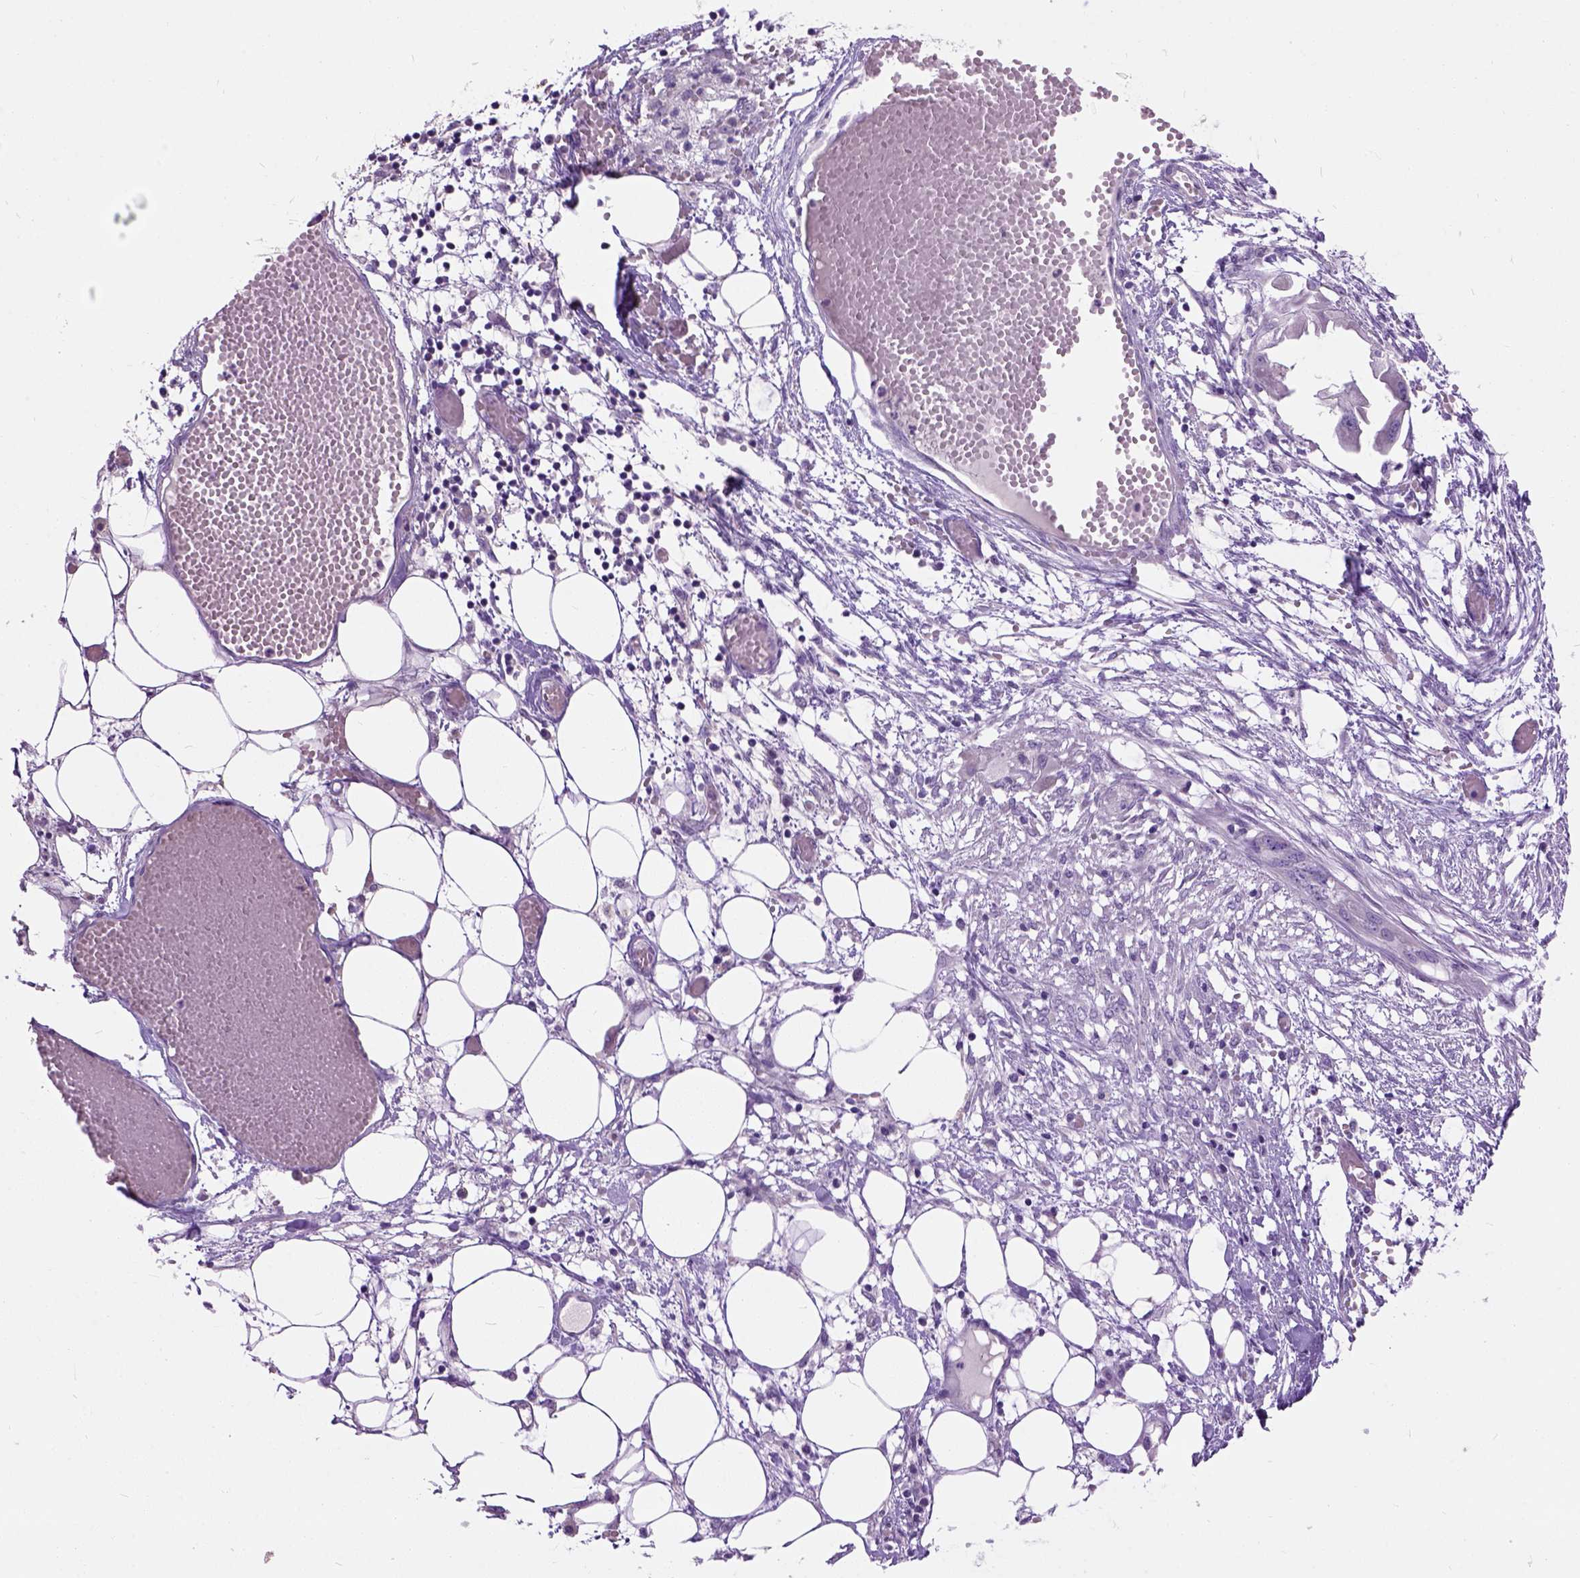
{"staining": {"intensity": "negative", "quantity": "none", "location": "none"}, "tissue": "endometrial cancer", "cell_type": "Tumor cells", "image_type": "cancer", "snomed": [{"axis": "morphology", "description": "Adenocarcinoma, NOS"}, {"axis": "morphology", "description": "Adenocarcinoma, metastatic, NOS"}, {"axis": "topography", "description": "Adipose tissue"}, {"axis": "topography", "description": "Endometrium"}], "caption": "This is a image of immunohistochemistry staining of endometrial cancer, which shows no expression in tumor cells.", "gene": "MAPT", "patient": {"sex": "female", "age": 67}}